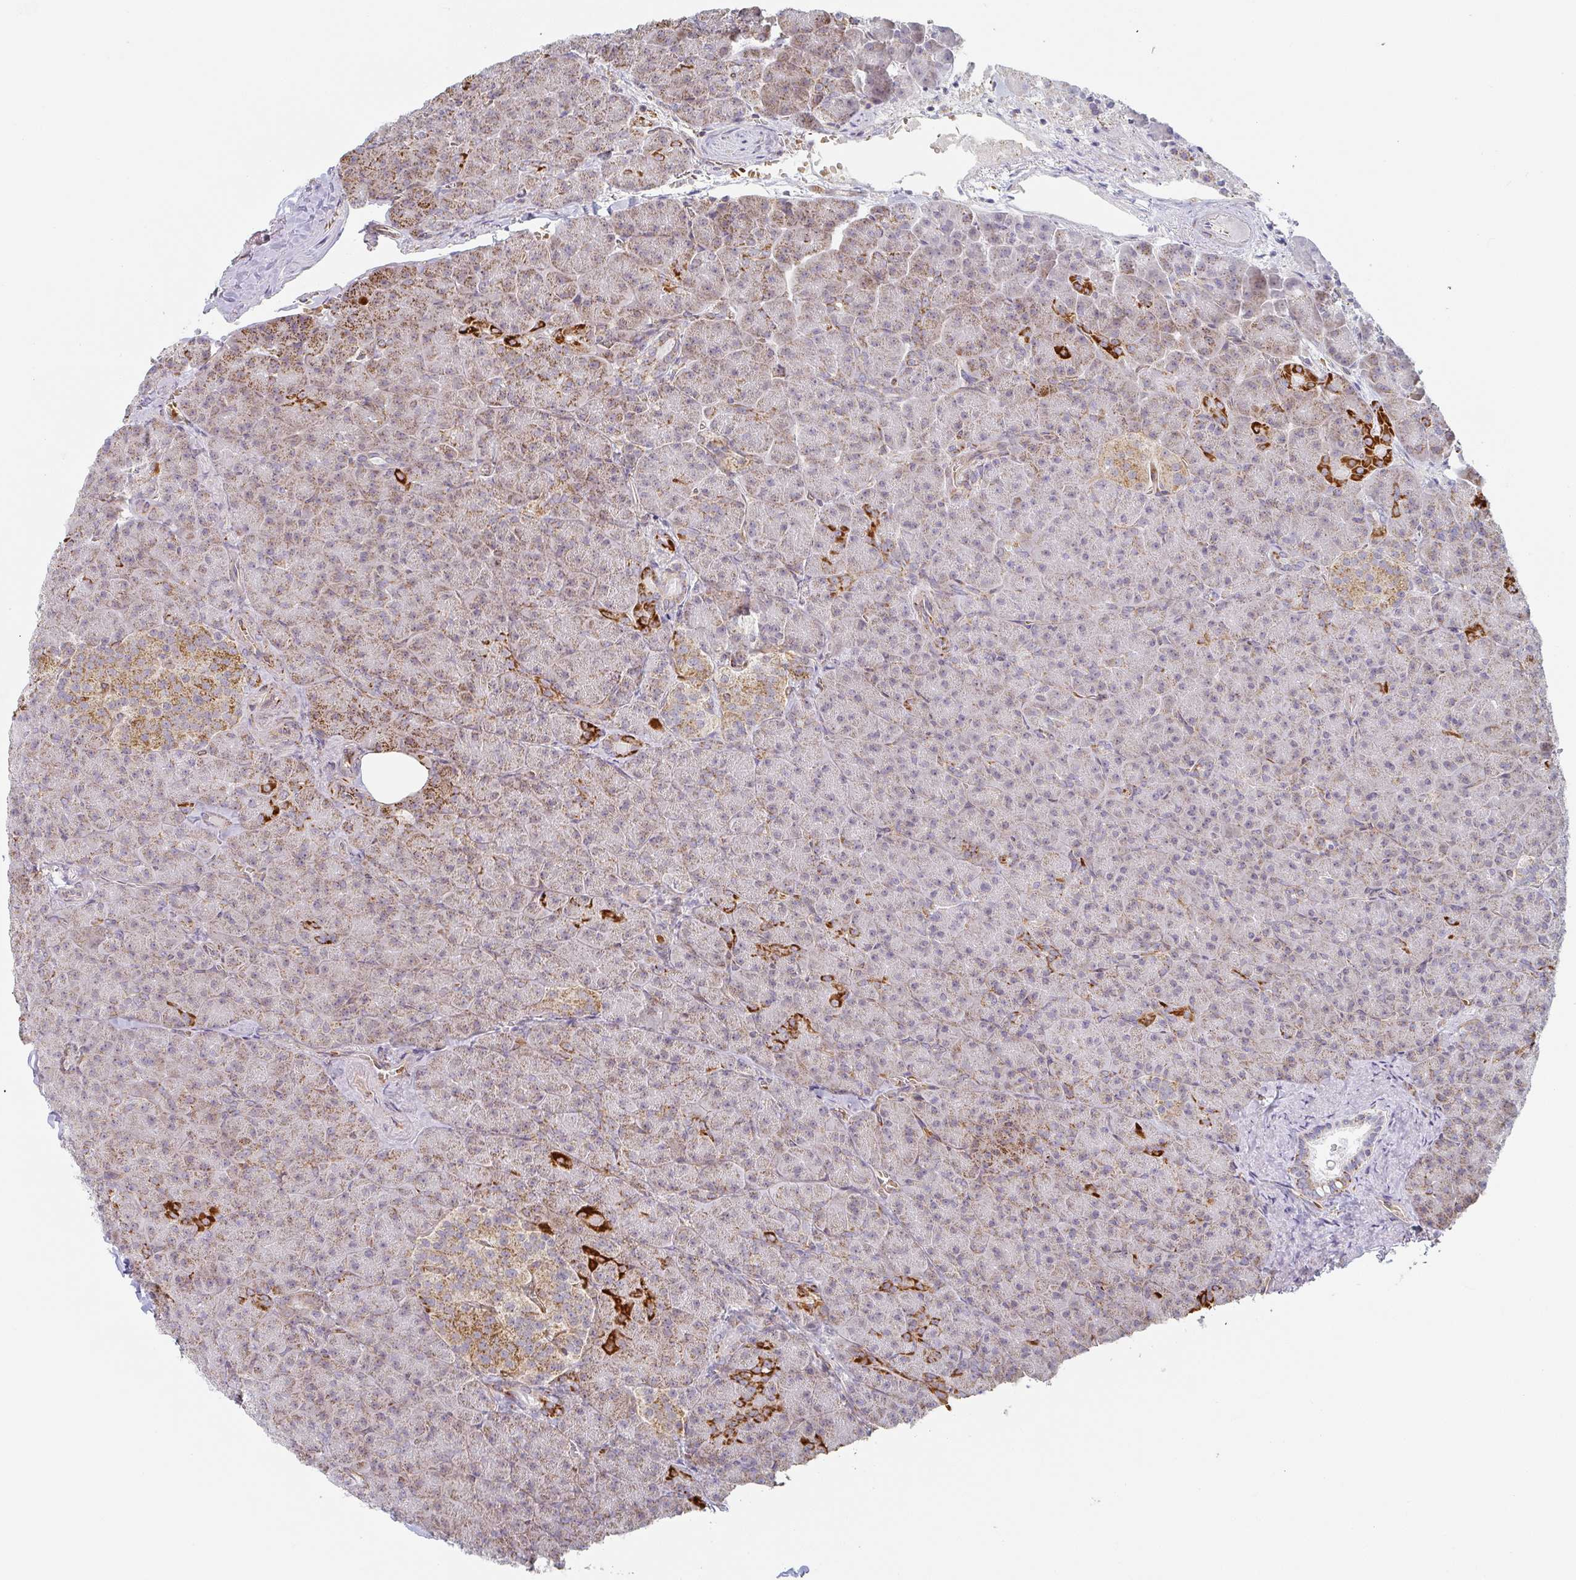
{"staining": {"intensity": "strong", "quantity": "<25%", "location": "cytoplasmic/membranous"}, "tissue": "pancreas", "cell_type": "Exocrine glandular cells", "image_type": "normal", "snomed": [{"axis": "morphology", "description": "Normal tissue, NOS"}, {"axis": "topography", "description": "Pancreas"}], "caption": "Strong cytoplasmic/membranous staining is appreciated in about <25% of exocrine glandular cells in normal pancreas. The staining was performed using DAB, with brown indicating positive protein expression. Nuclei are stained blue with hematoxylin.", "gene": "ZNF526", "patient": {"sex": "female", "age": 74}}